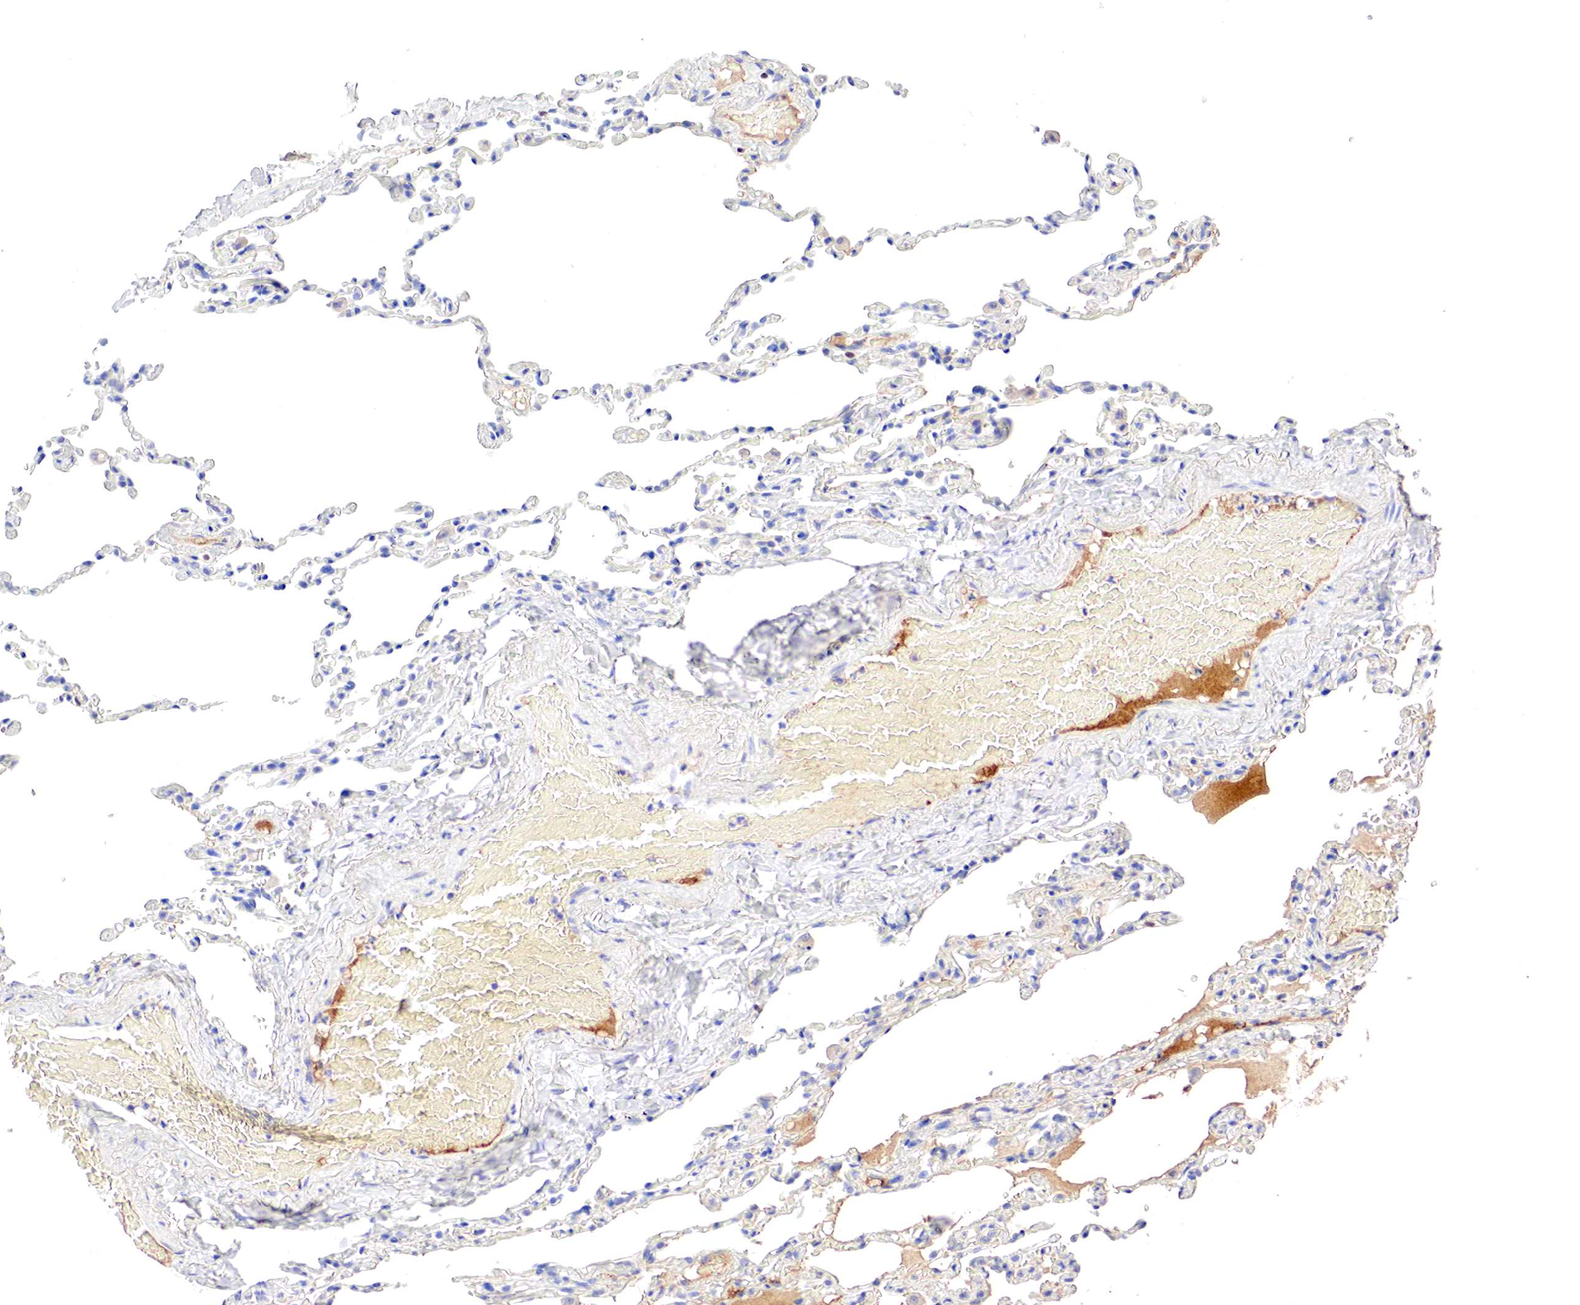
{"staining": {"intensity": "negative", "quantity": "none", "location": "none"}, "tissue": "lung", "cell_type": "Alveolar cells", "image_type": "normal", "snomed": [{"axis": "morphology", "description": "Normal tissue, NOS"}, {"axis": "topography", "description": "Lung"}], "caption": "IHC histopathology image of normal lung stained for a protein (brown), which reveals no staining in alveolar cells. Nuclei are stained in blue.", "gene": "GATA1", "patient": {"sex": "female", "age": 61}}